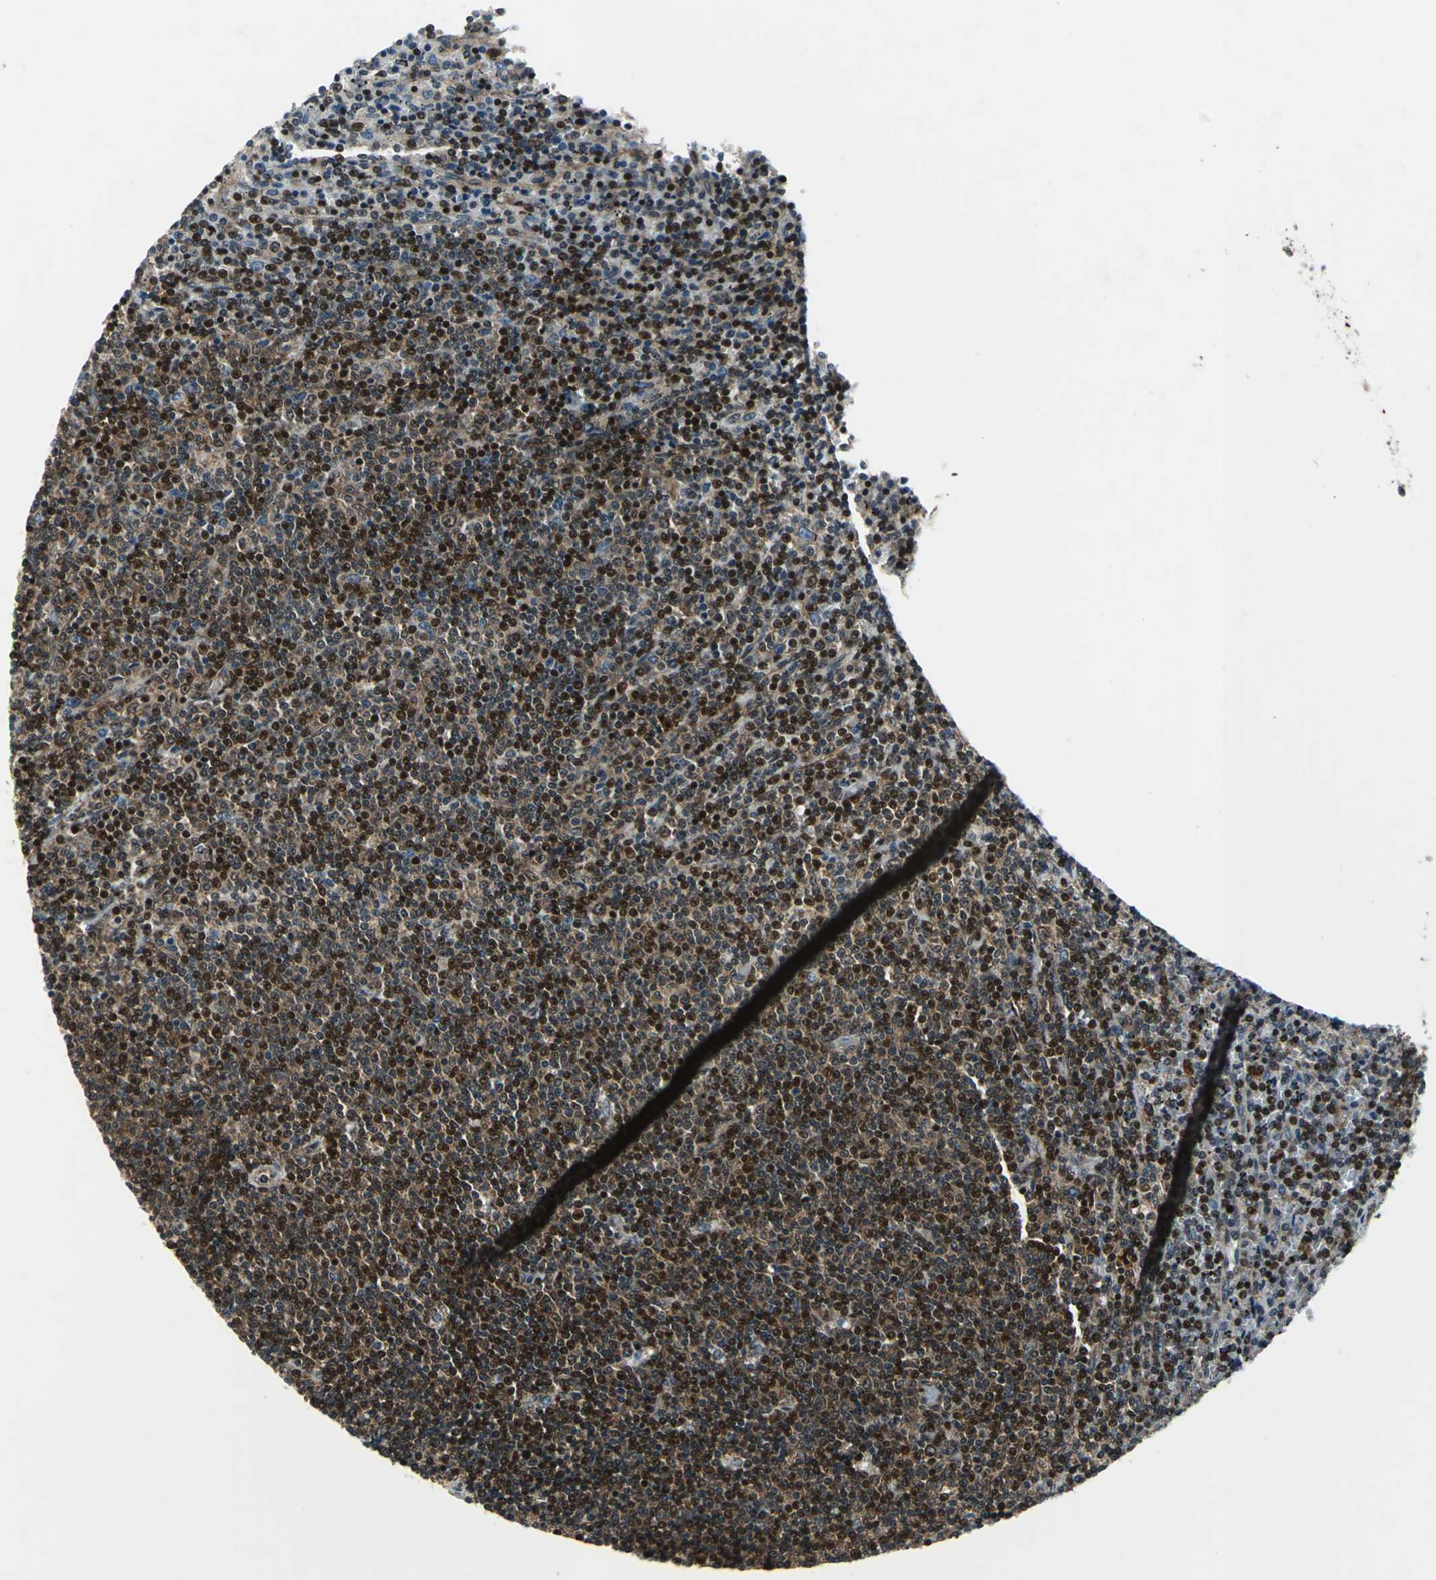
{"staining": {"intensity": "strong", "quantity": ">75%", "location": "nuclear"}, "tissue": "lymphoma", "cell_type": "Tumor cells", "image_type": "cancer", "snomed": [{"axis": "morphology", "description": "Malignant lymphoma, non-Hodgkin's type, Low grade"}, {"axis": "topography", "description": "Spleen"}], "caption": "High-magnification brightfield microscopy of lymphoma stained with DAB (brown) and counterstained with hematoxylin (blue). tumor cells exhibit strong nuclear positivity is identified in approximately>75% of cells. The staining was performed using DAB to visualize the protein expression in brown, while the nuclei were stained in blue with hematoxylin (Magnification: 20x).", "gene": "AATF", "patient": {"sex": "female", "age": 50}}